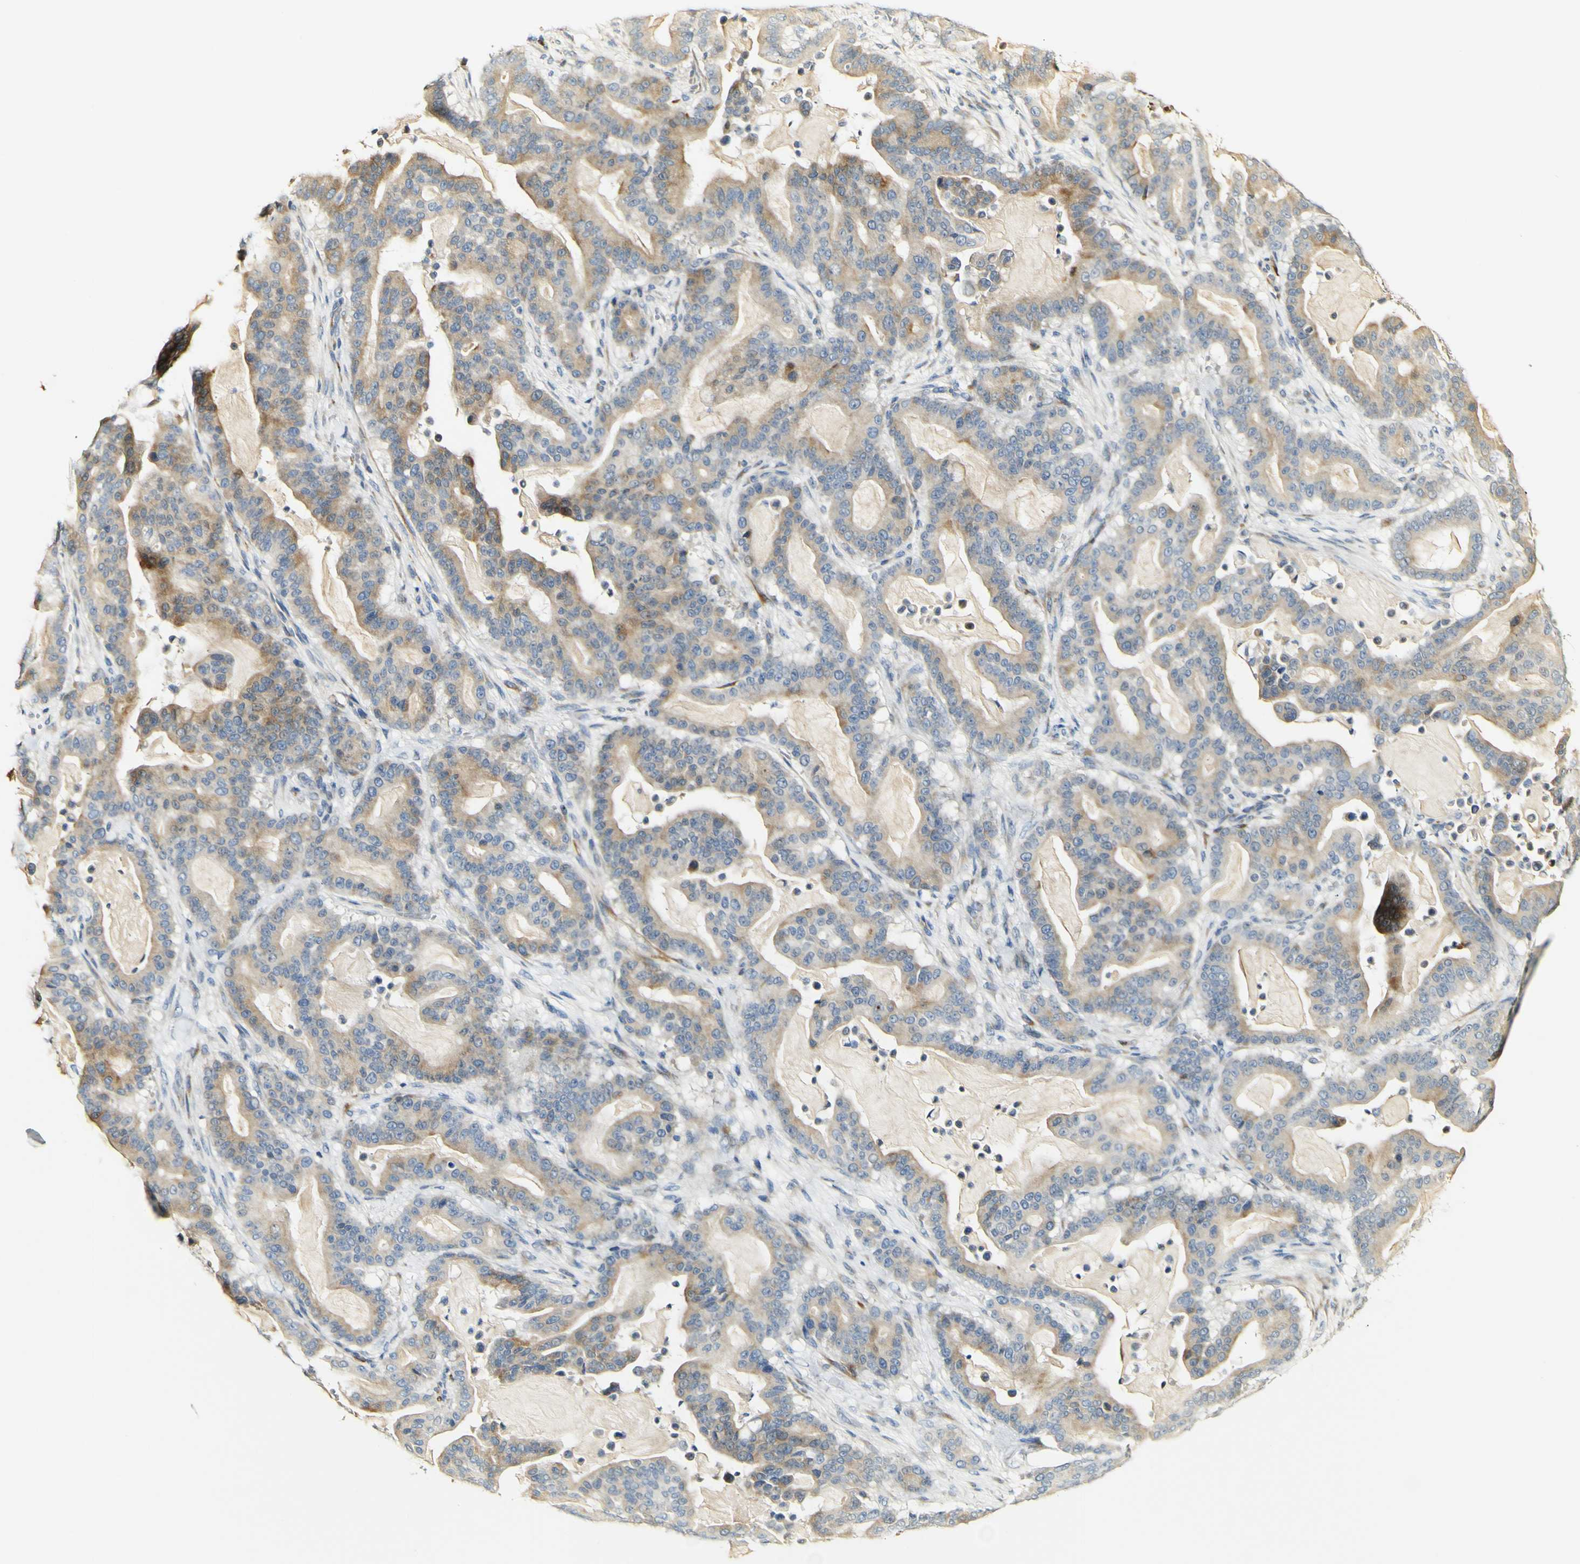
{"staining": {"intensity": "moderate", "quantity": ">75%", "location": "cytoplasmic/membranous"}, "tissue": "pancreatic cancer", "cell_type": "Tumor cells", "image_type": "cancer", "snomed": [{"axis": "morphology", "description": "Adenocarcinoma, NOS"}, {"axis": "topography", "description": "Pancreas"}], "caption": "Adenocarcinoma (pancreatic) stained with a brown dye reveals moderate cytoplasmic/membranous positive positivity in about >75% of tumor cells.", "gene": "FMO3", "patient": {"sex": "male", "age": 63}}